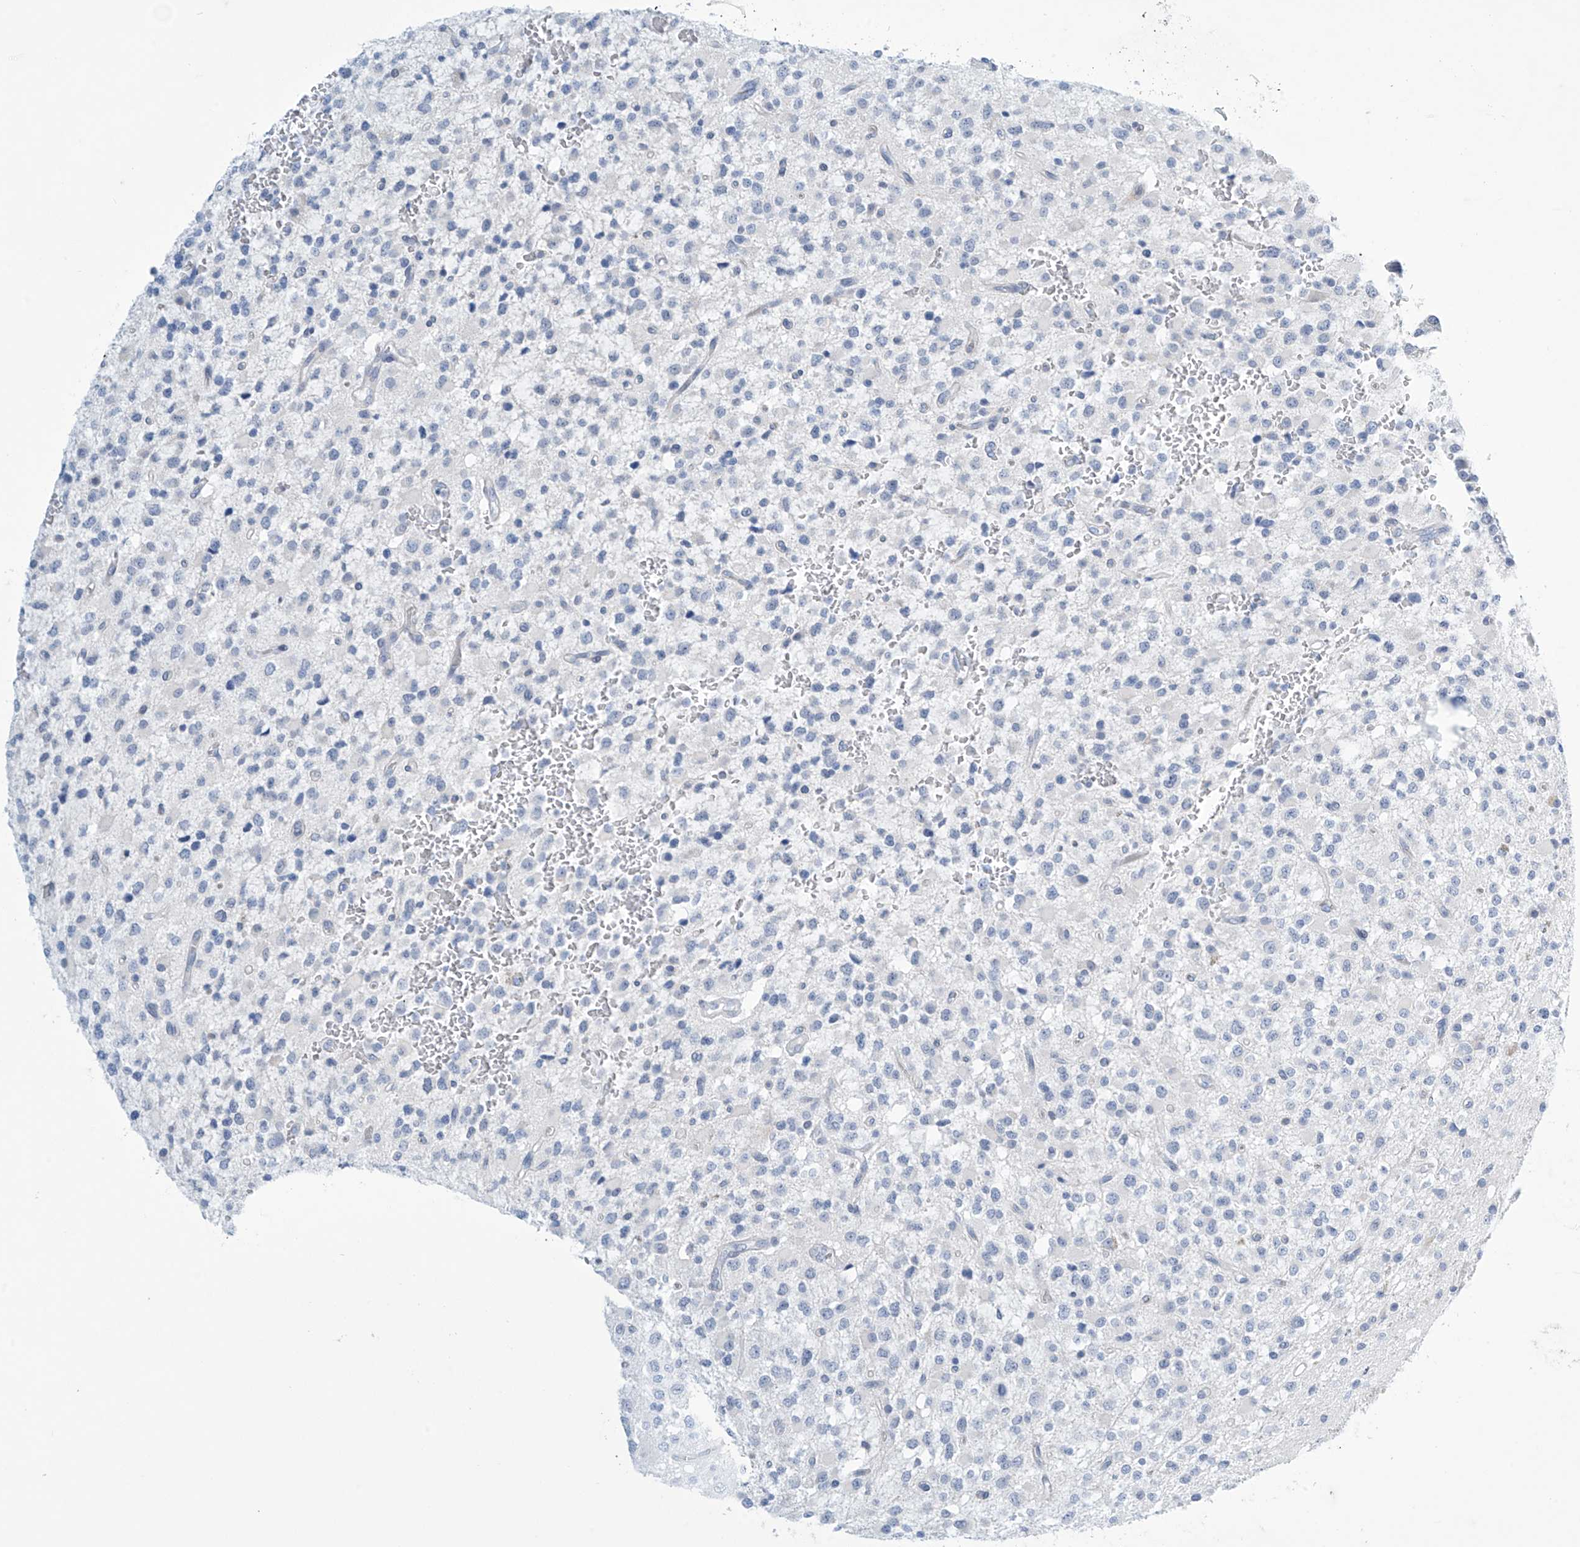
{"staining": {"intensity": "negative", "quantity": "none", "location": "none"}, "tissue": "glioma", "cell_type": "Tumor cells", "image_type": "cancer", "snomed": [{"axis": "morphology", "description": "Glioma, malignant, High grade"}, {"axis": "topography", "description": "Brain"}], "caption": "A micrograph of human glioma is negative for staining in tumor cells.", "gene": "SLC35A5", "patient": {"sex": "male", "age": 34}}